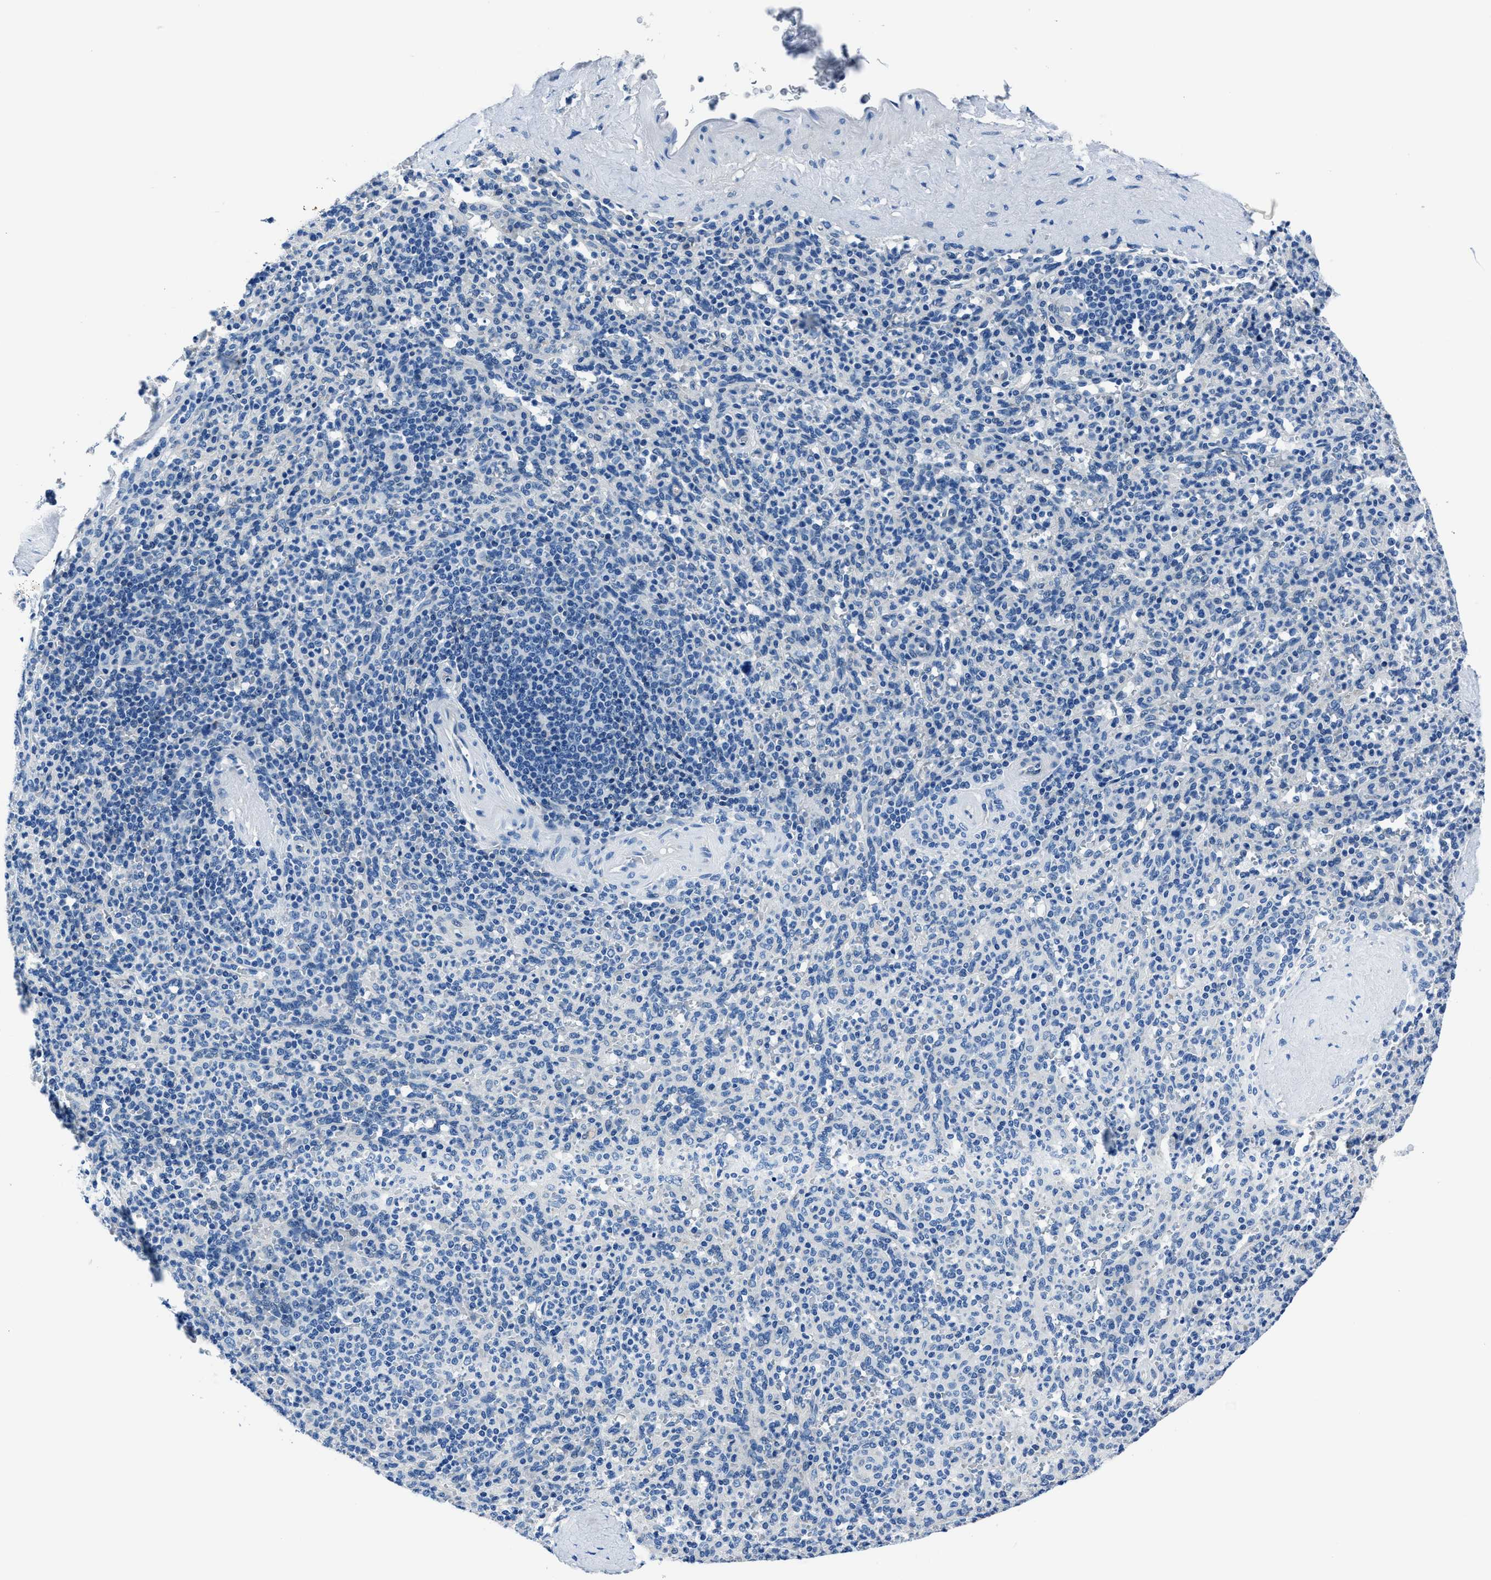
{"staining": {"intensity": "weak", "quantity": "<25%", "location": "cytoplasmic/membranous"}, "tissue": "spleen", "cell_type": "Cells in red pulp", "image_type": "normal", "snomed": [{"axis": "morphology", "description": "Normal tissue, NOS"}, {"axis": "topography", "description": "Spleen"}], "caption": "This is an immunohistochemistry image of unremarkable spleen. There is no staining in cells in red pulp.", "gene": "LMO7", "patient": {"sex": "male", "age": 36}}